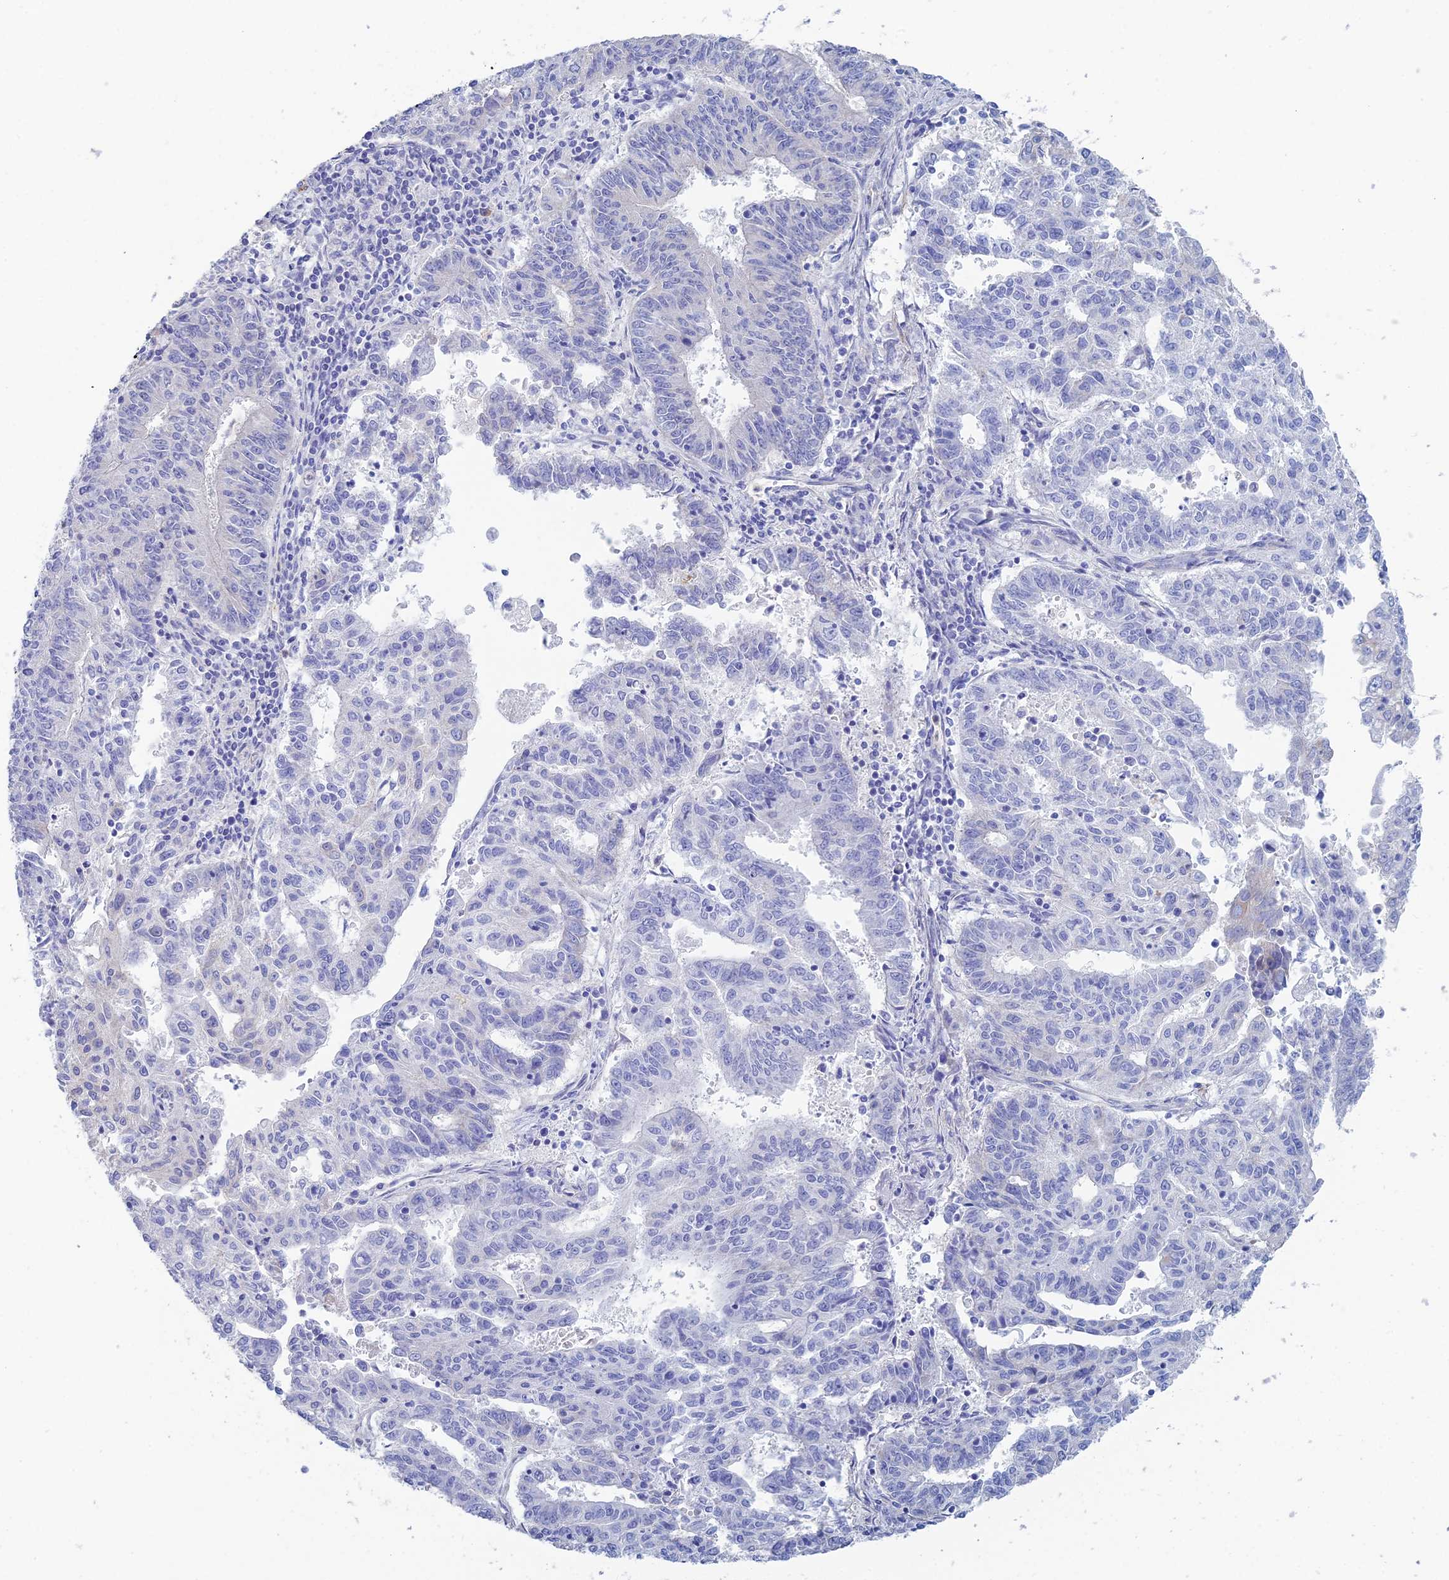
{"staining": {"intensity": "negative", "quantity": "none", "location": "none"}, "tissue": "endometrial cancer", "cell_type": "Tumor cells", "image_type": "cancer", "snomed": [{"axis": "morphology", "description": "Adenocarcinoma, NOS"}, {"axis": "topography", "description": "Endometrium"}], "caption": "The immunohistochemistry photomicrograph has no significant staining in tumor cells of endometrial cancer tissue.", "gene": "PCDHA8", "patient": {"sex": "female", "age": 59}}